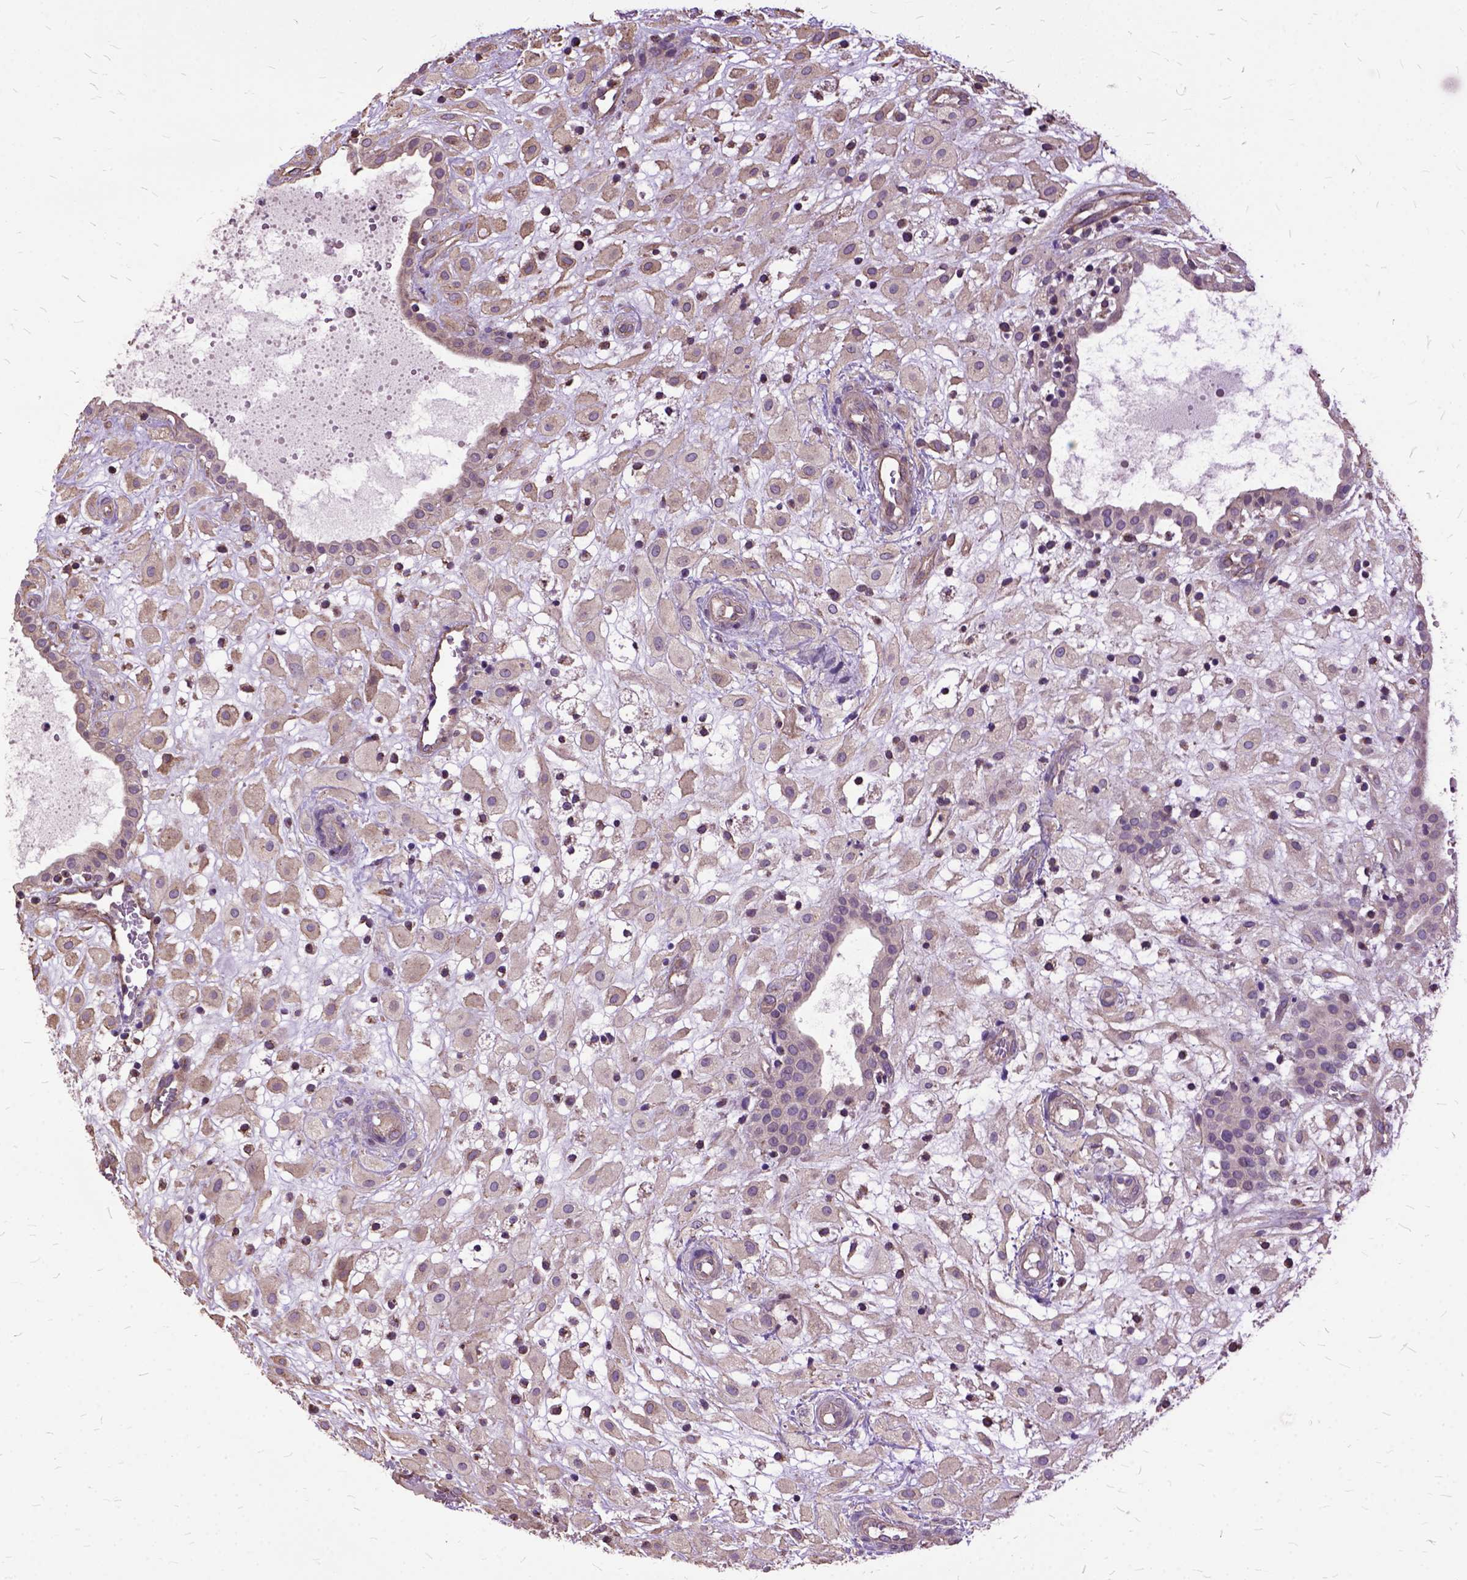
{"staining": {"intensity": "negative", "quantity": "none", "location": "none"}, "tissue": "placenta", "cell_type": "Decidual cells", "image_type": "normal", "snomed": [{"axis": "morphology", "description": "Normal tissue, NOS"}, {"axis": "topography", "description": "Placenta"}], "caption": "An IHC photomicrograph of unremarkable placenta is shown. There is no staining in decidual cells of placenta.", "gene": "AREG", "patient": {"sex": "female", "age": 24}}